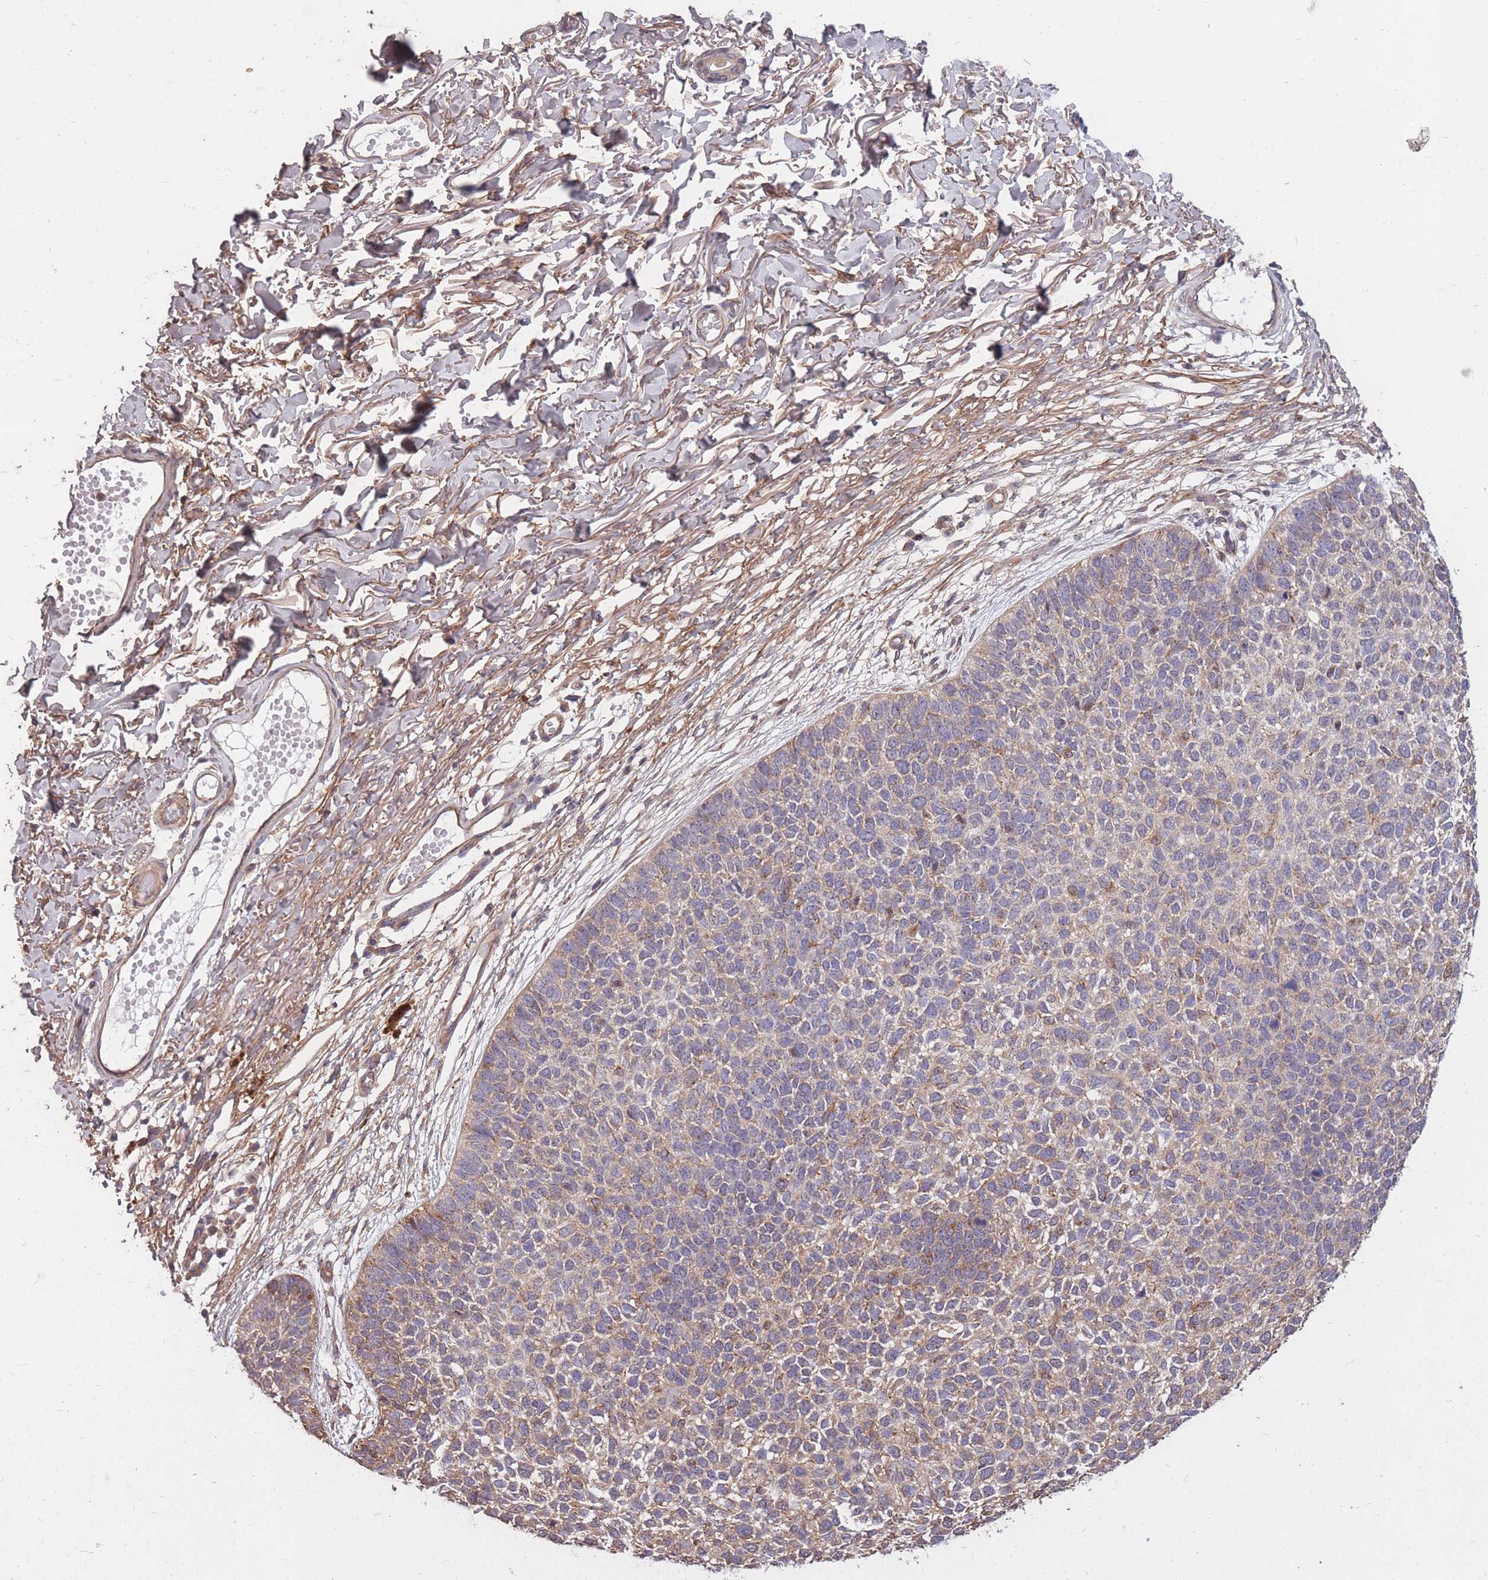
{"staining": {"intensity": "weak", "quantity": "<25%", "location": "cytoplasmic/membranous"}, "tissue": "skin cancer", "cell_type": "Tumor cells", "image_type": "cancer", "snomed": [{"axis": "morphology", "description": "Basal cell carcinoma"}, {"axis": "topography", "description": "Skin"}], "caption": "Immunohistochemistry histopathology image of neoplastic tissue: skin cancer stained with DAB displays no significant protein positivity in tumor cells.", "gene": "DYNC1LI2", "patient": {"sex": "female", "age": 84}}